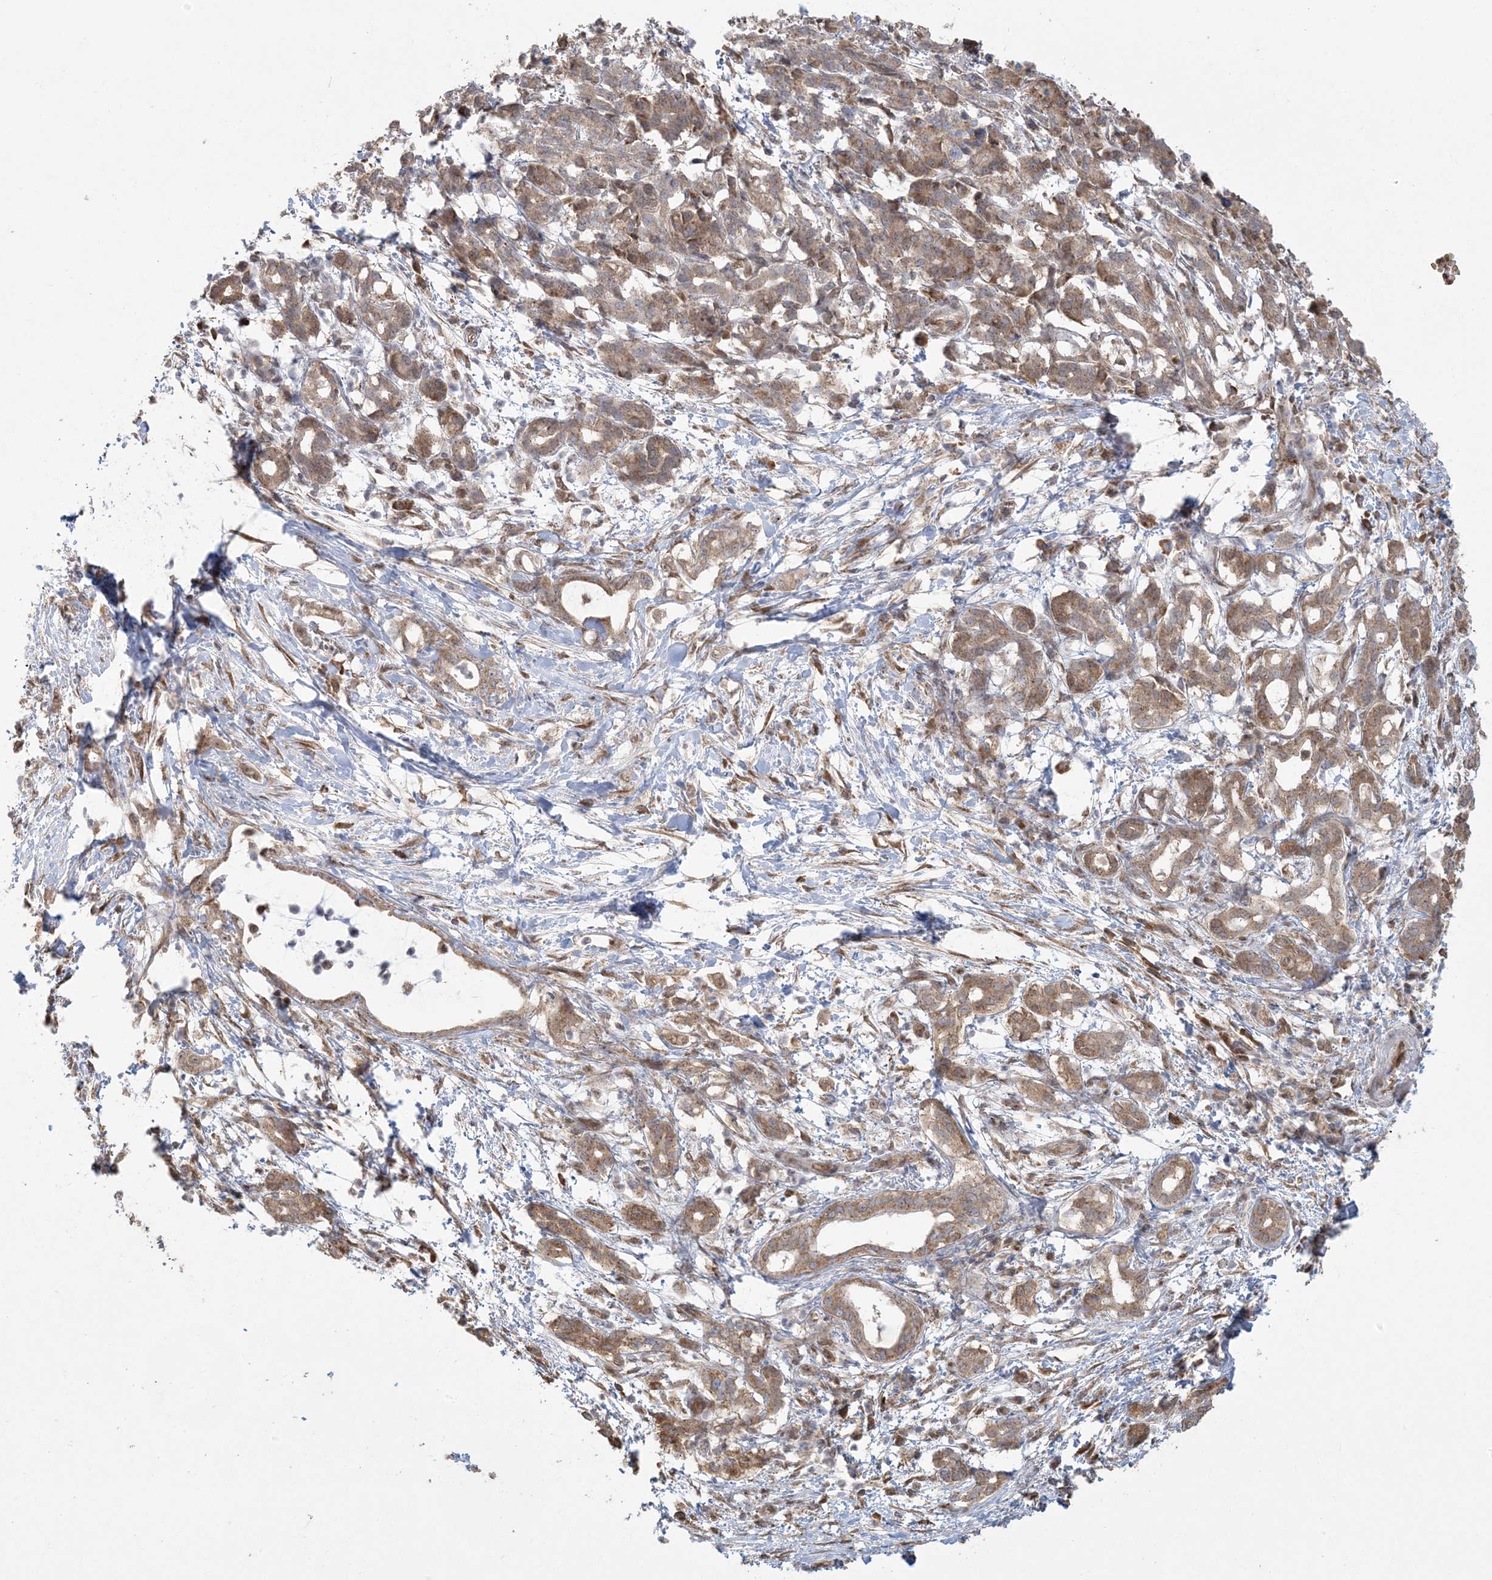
{"staining": {"intensity": "moderate", "quantity": ">75%", "location": "cytoplasmic/membranous"}, "tissue": "pancreatic cancer", "cell_type": "Tumor cells", "image_type": "cancer", "snomed": [{"axis": "morphology", "description": "Adenocarcinoma, NOS"}, {"axis": "topography", "description": "Pancreas"}], "caption": "Protein expression analysis of pancreatic cancer (adenocarcinoma) demonstrates moderate cytoplasmic/membranous expression in approximately >75% of tumor cells.", "gene": "ABCF3", "patient": {"sex": "female", "age": 55}}